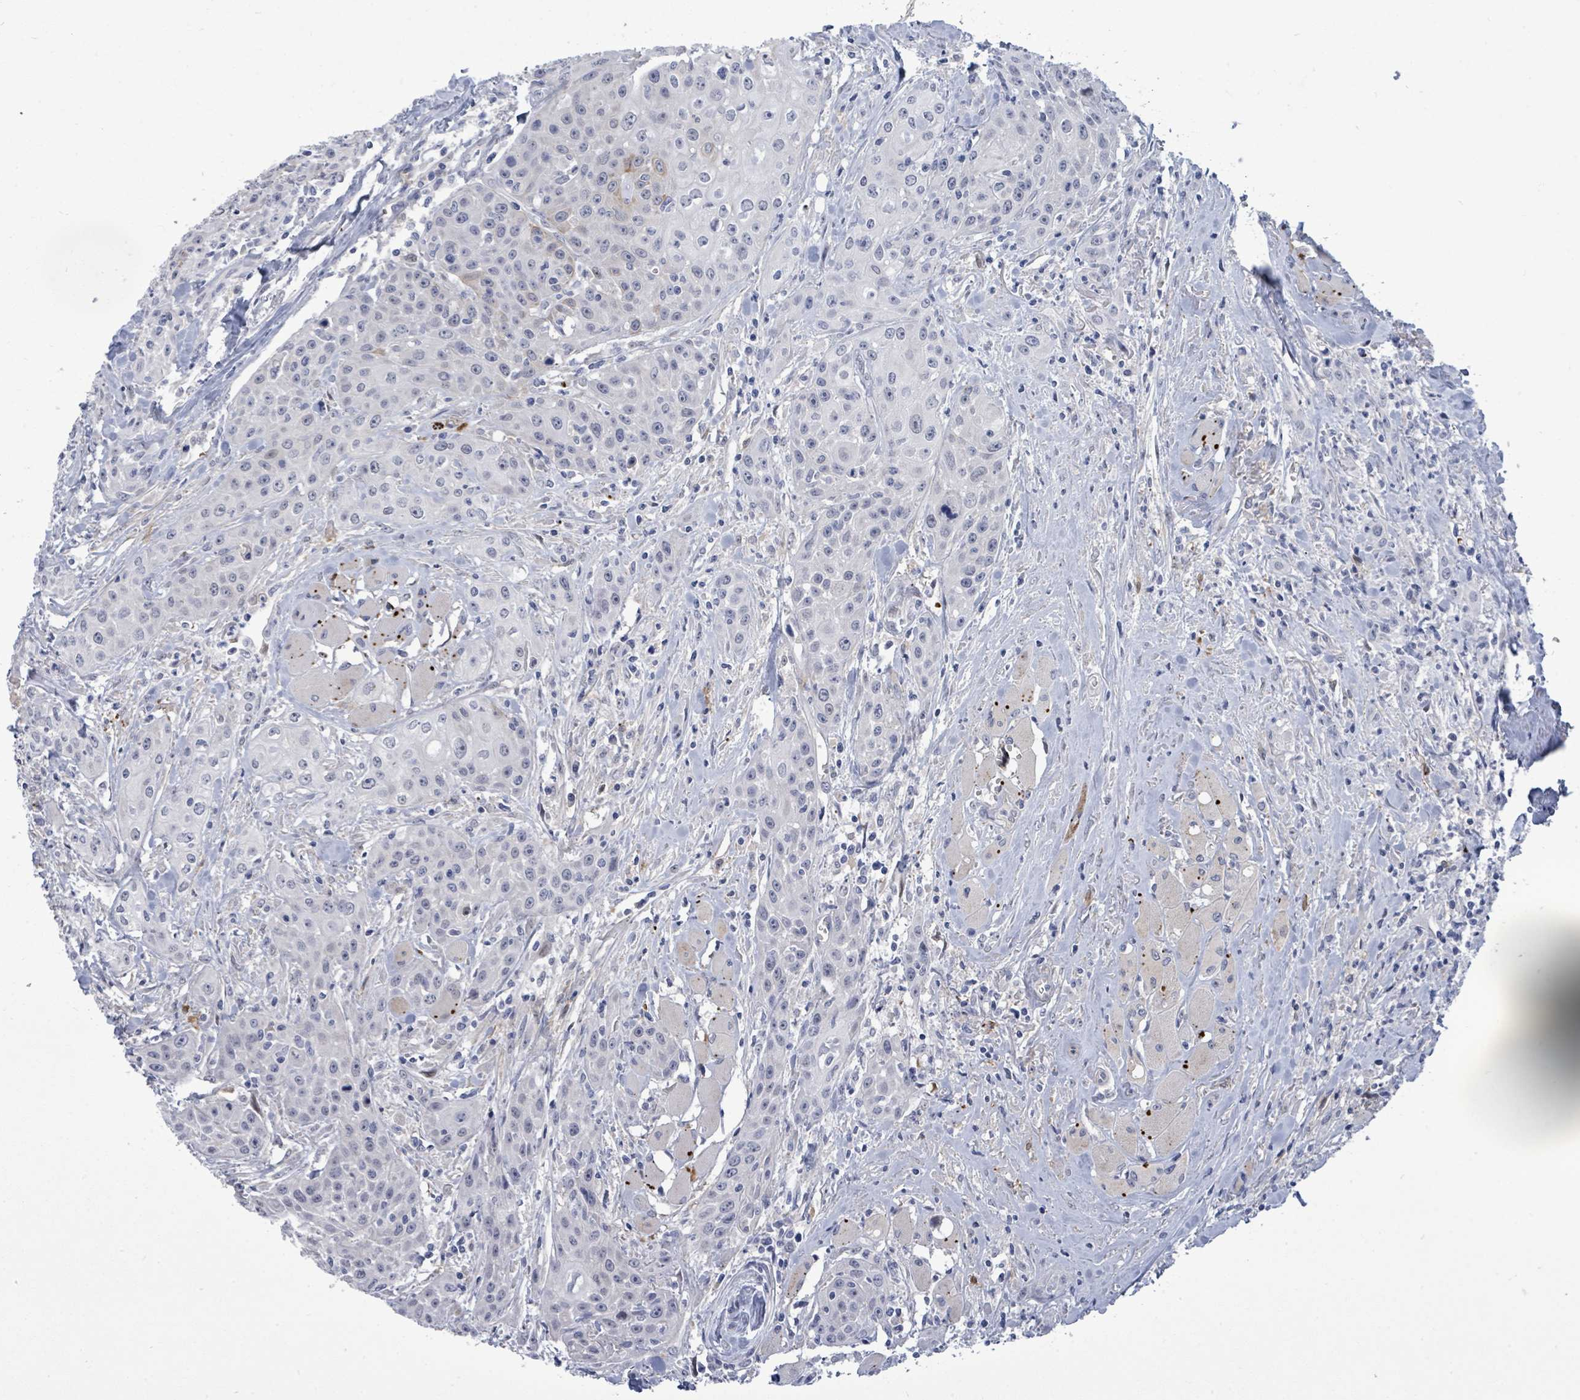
{"staining": {"intensity": "negative", "quantity": "none", "location": "none"}, "tissue": "head and neck cancer", "cell_type": "Tumor cells", "image_type": "cancer", "snomed": [{"axis": "morphology", "description": "Squamous cell carcinoma, NOS"}, {"axis": "topography", "description": "Oral tissue"}, {"axis": "topography", "description": "Head-Neck"}], "caption": "Protein analysis of head and neck cancer (squamous cell carcinoma) displays no significant positivity in tumor cells. (Stains: DAB (3,3'-diaminobenzidine) immunohistochemistry with hematoxylin counter stain, Microscopy: brightfield microscopy at high magnification).", "gene": "CT45A5", "patient": {"sex": "female", "age": 82}}